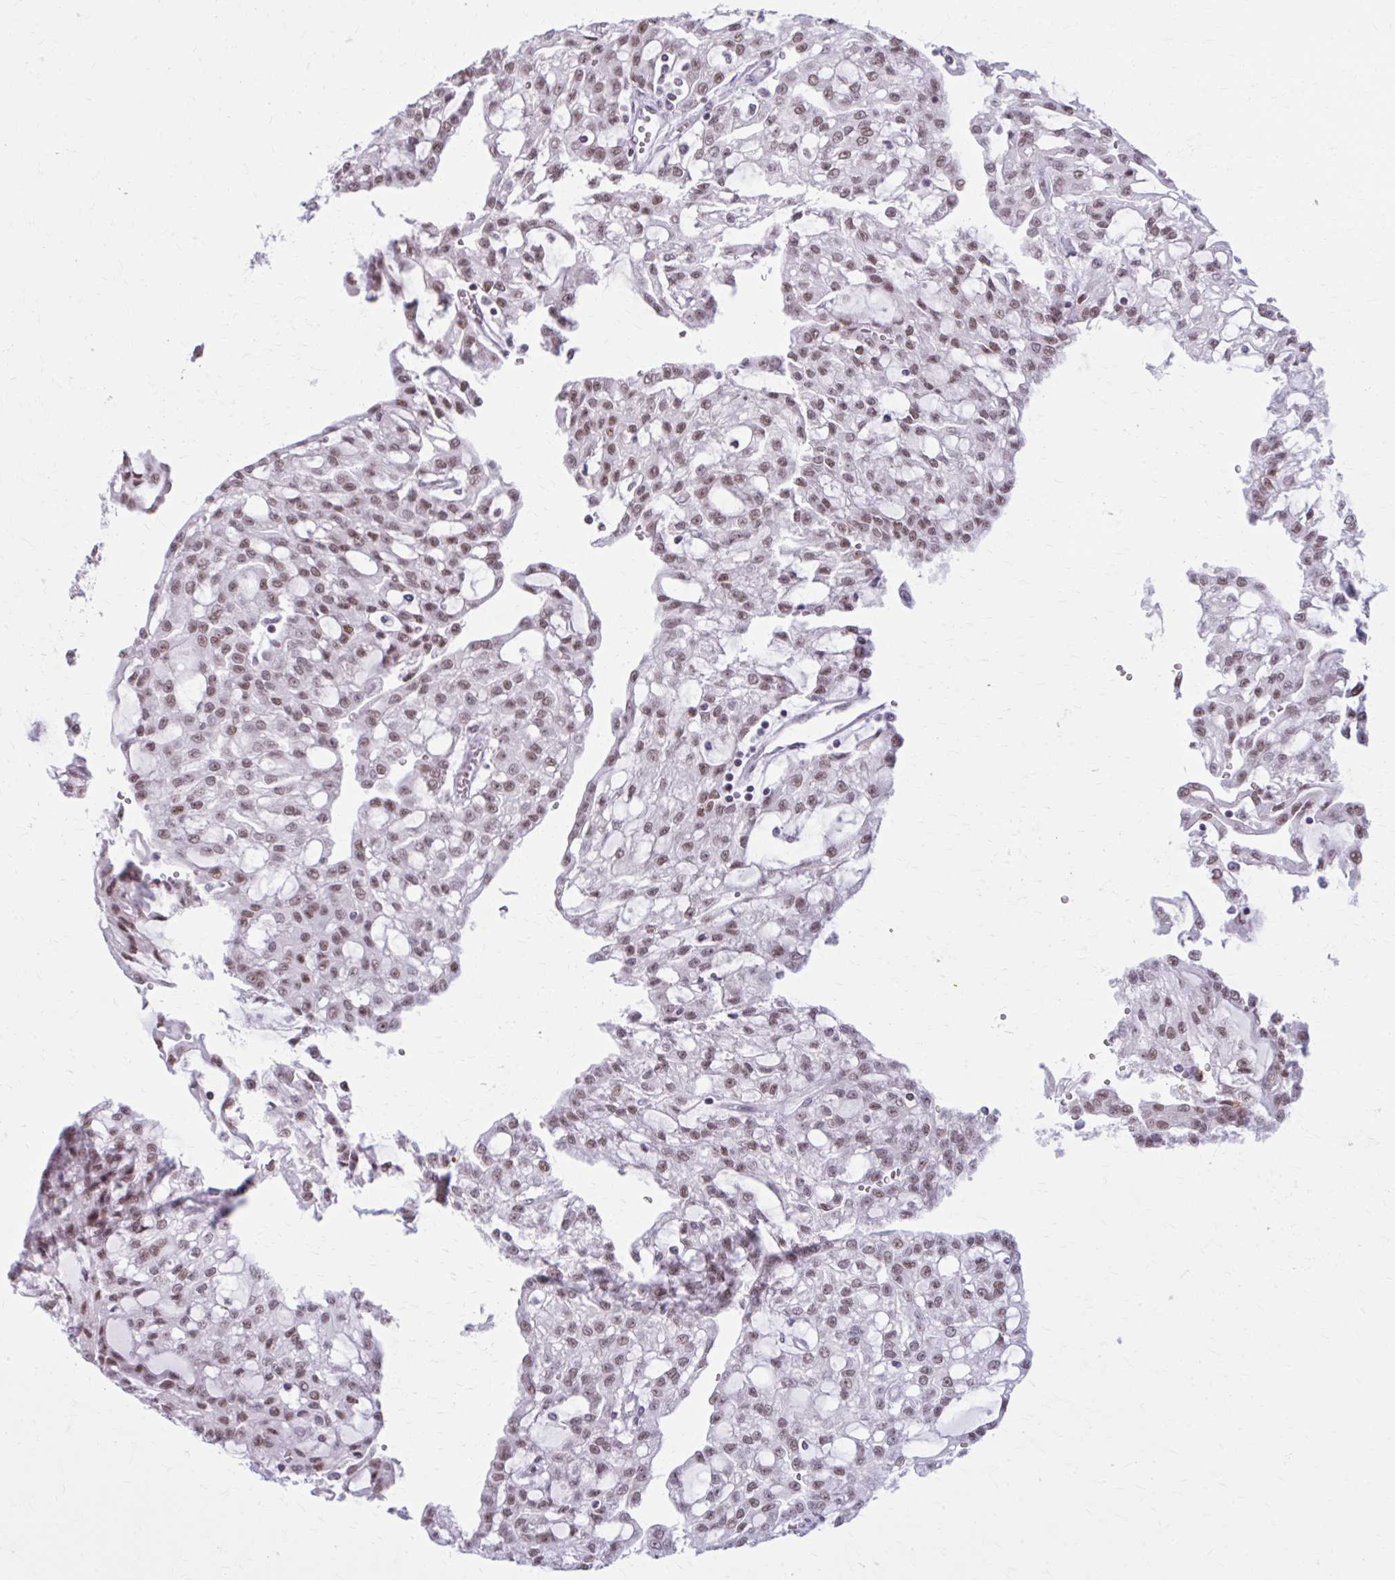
{"staining": {"intensity": "moderate", "quantity": ">75%", "location": "nuclear"}, "tissue": "renal cancer", "cell_type": "Tumor cells", "image_type": "cancer", "snomed": [{"axis": "morphology", "description": "Adenocarcinoma, NOS"}, {"axis": "topography", "description": "Kidney"}], "caption": "This photomicrograph reveals immunohistochemistry staining of human renal cancer (adenocarcinoma), with medium moderate nuclear staining in approximately >75% of tumor cells.", "gene": "PABIR1", "patient": {"sex": "male", "age": 63}}